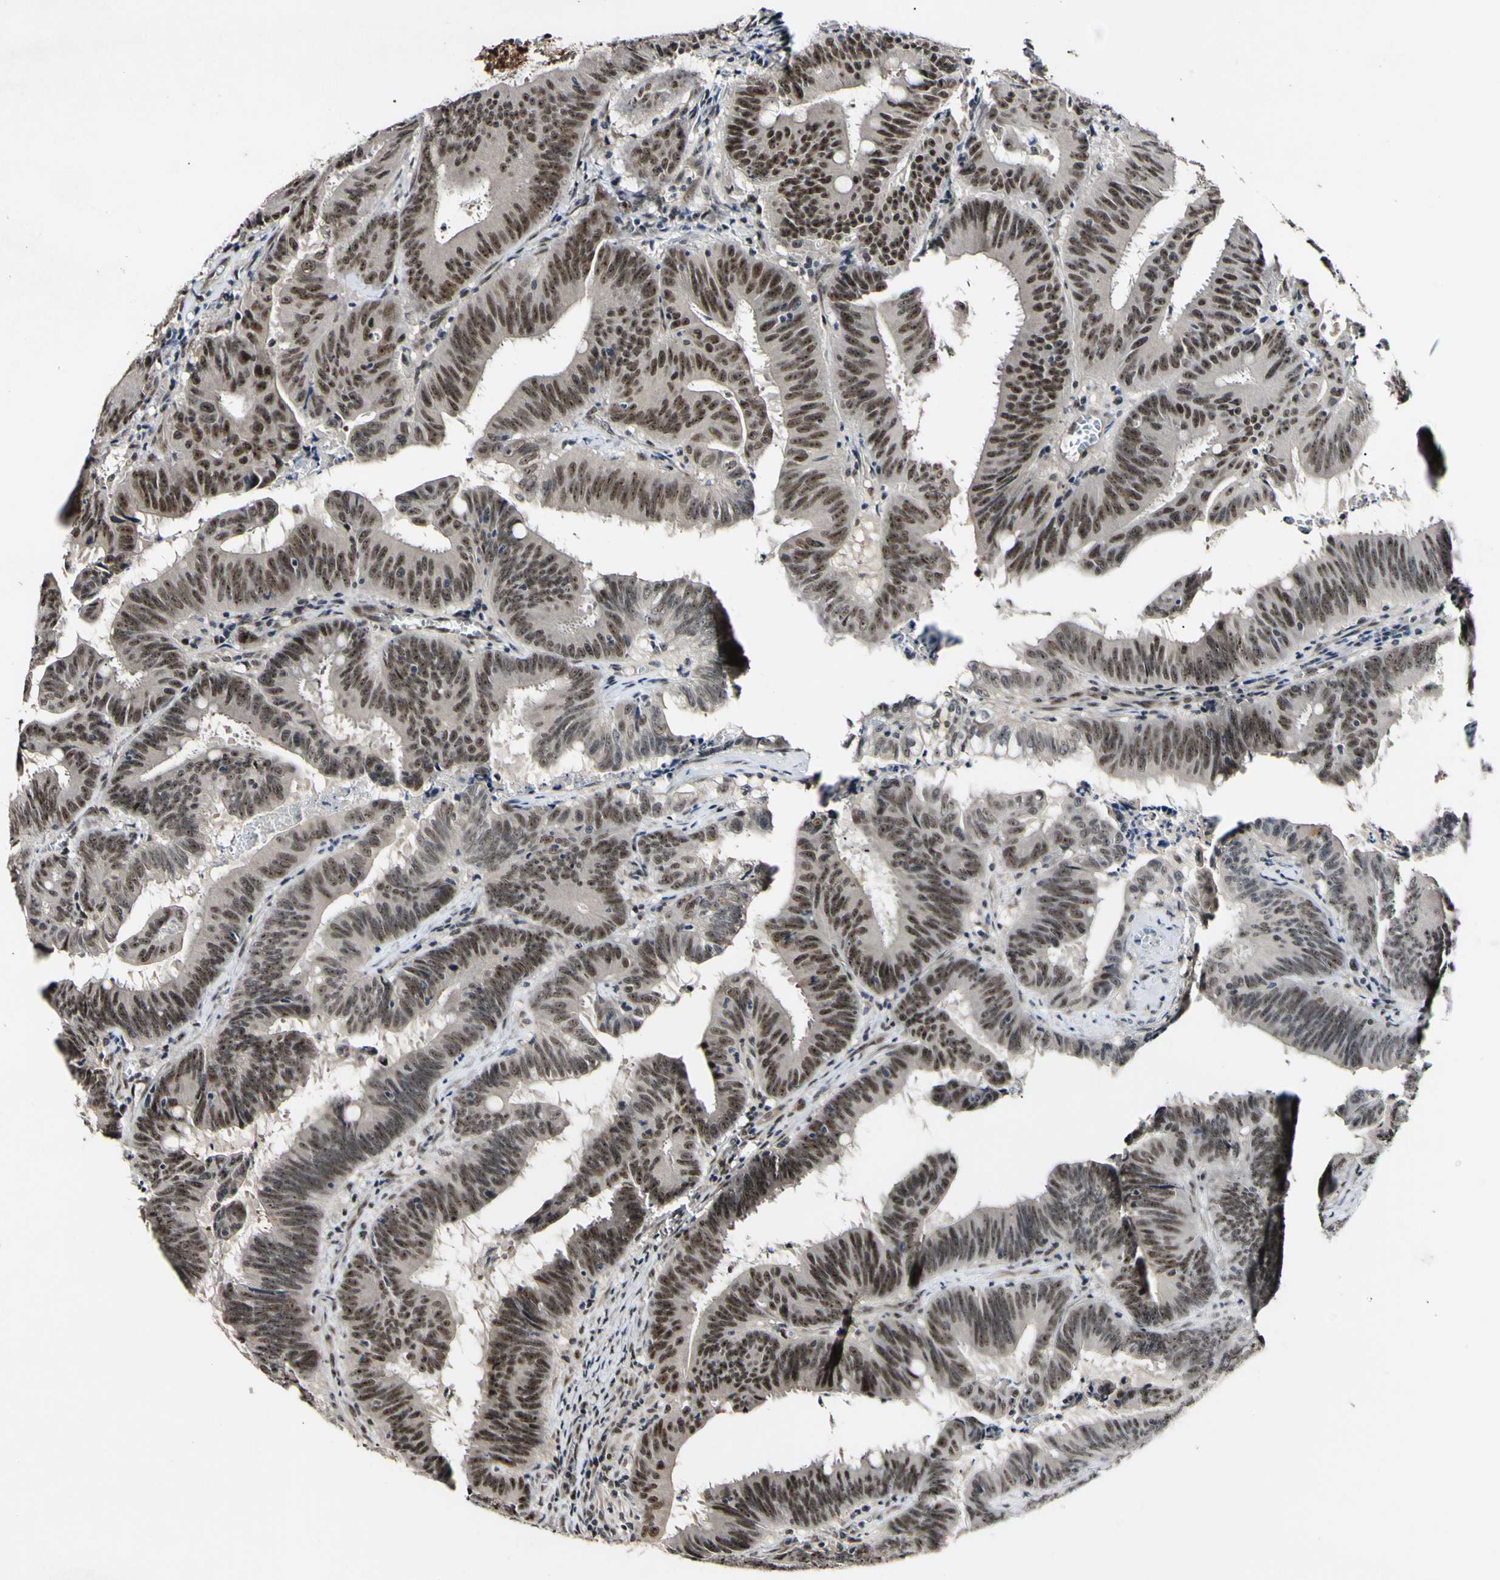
{"staining": {"intensity": "moderate", "quantity": ">75%", "location": "nuclear"}, "tissue": "colorectal cancer", "cell_type": "Tumor cells", "image_type": "cancer", "snomed": [{"axis": "morphology", "description": "Adenocarcinoma, NOS"}, {"axis": "topography", "description": "Colon"}], "caption": "Immunohistochemistry staining of colorectal cancer (adenocarcinoma), which displays medium levels of moderate nuclear positivity in about >75% of tumor cells indicating moderate nuclear protein positivity. The staining was performed using DAB (brown) for protein detection and nuclei were counterstained in hematoxylin (blue).", "gene": "POLR2F", "patient": {"sex": "male", "age": 45}}